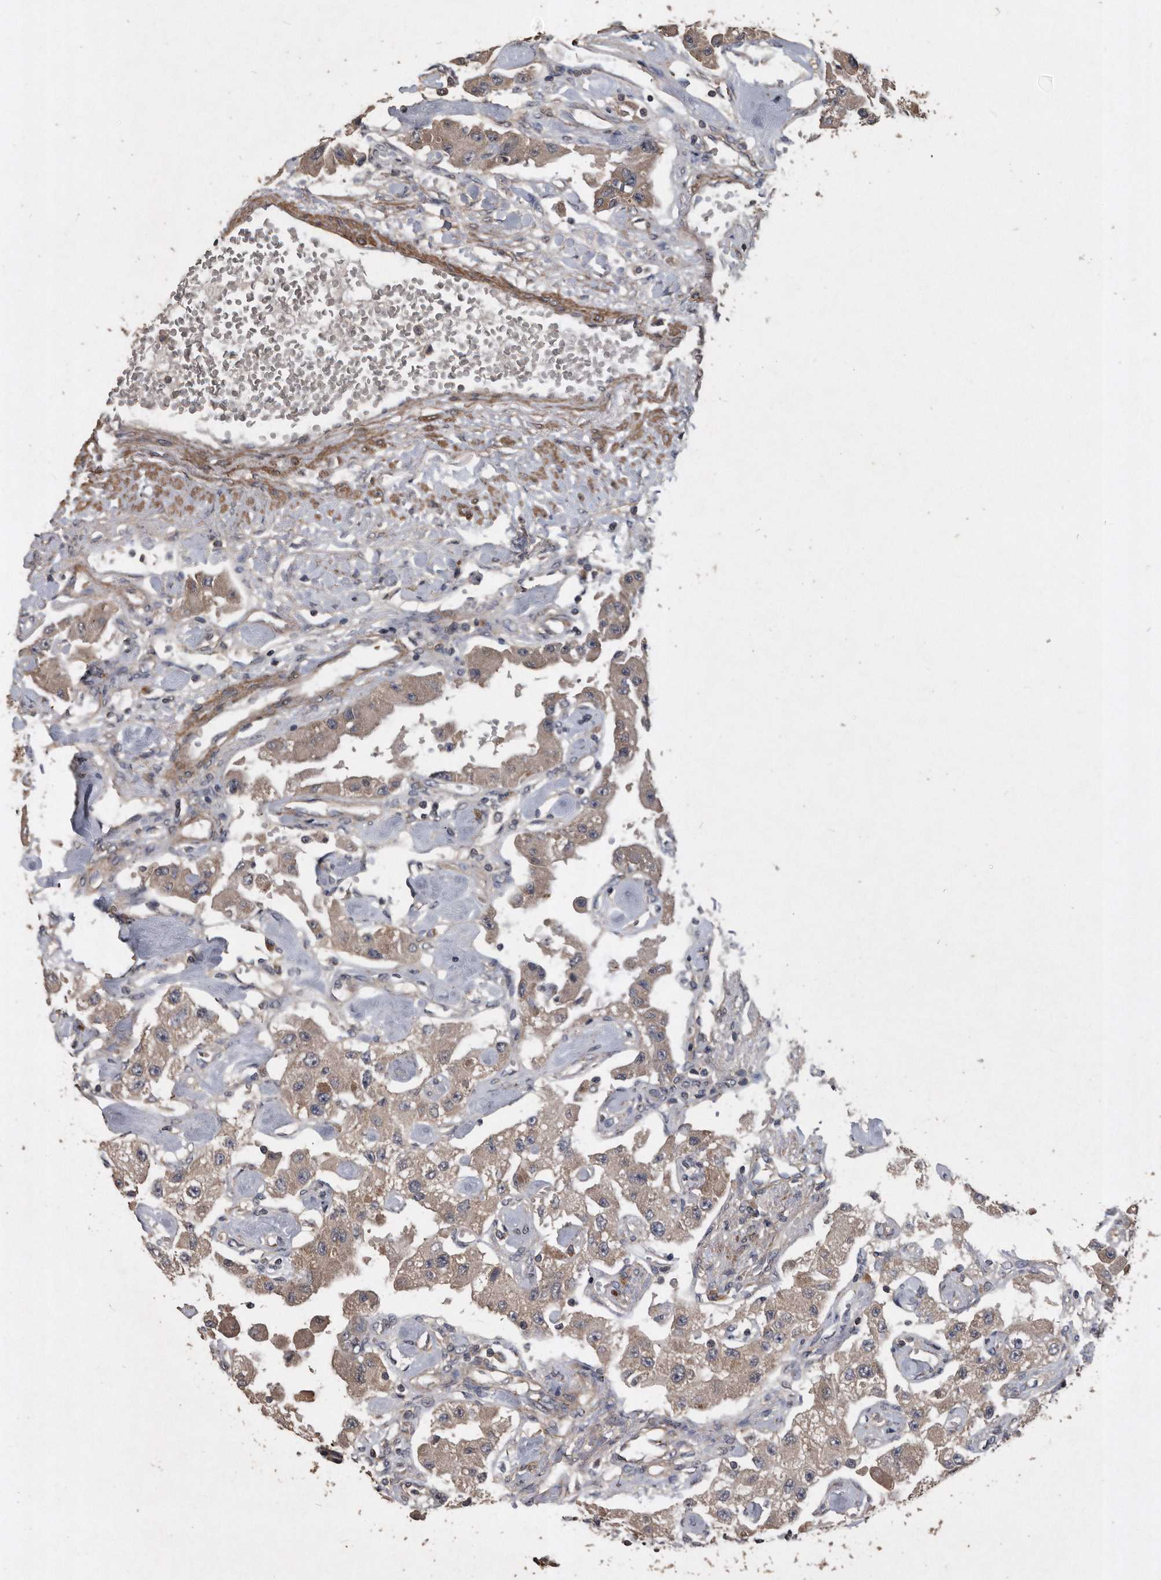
{"staining": {"intensity": "weak", "quantity": "25%-75%", "location": "cytoplasmic/membranous"}, "tissue": "carcinoid", "cell_type": "Tumor cells", "image_type": "cancer", "snomed": [{"axis": "morphology", "description": "Carcinoid, malignant, NOS"}, {"axis": "topography", "description": "Pancreas"}], "caption": "Tumor cells demonstrate low levels of weak cytoplasmic/membranous staining in approximately 25%-75% of cells in malignant carcinoid.", "gene": "NRBP1", "patient": {"sex": "male", "age": 41}}